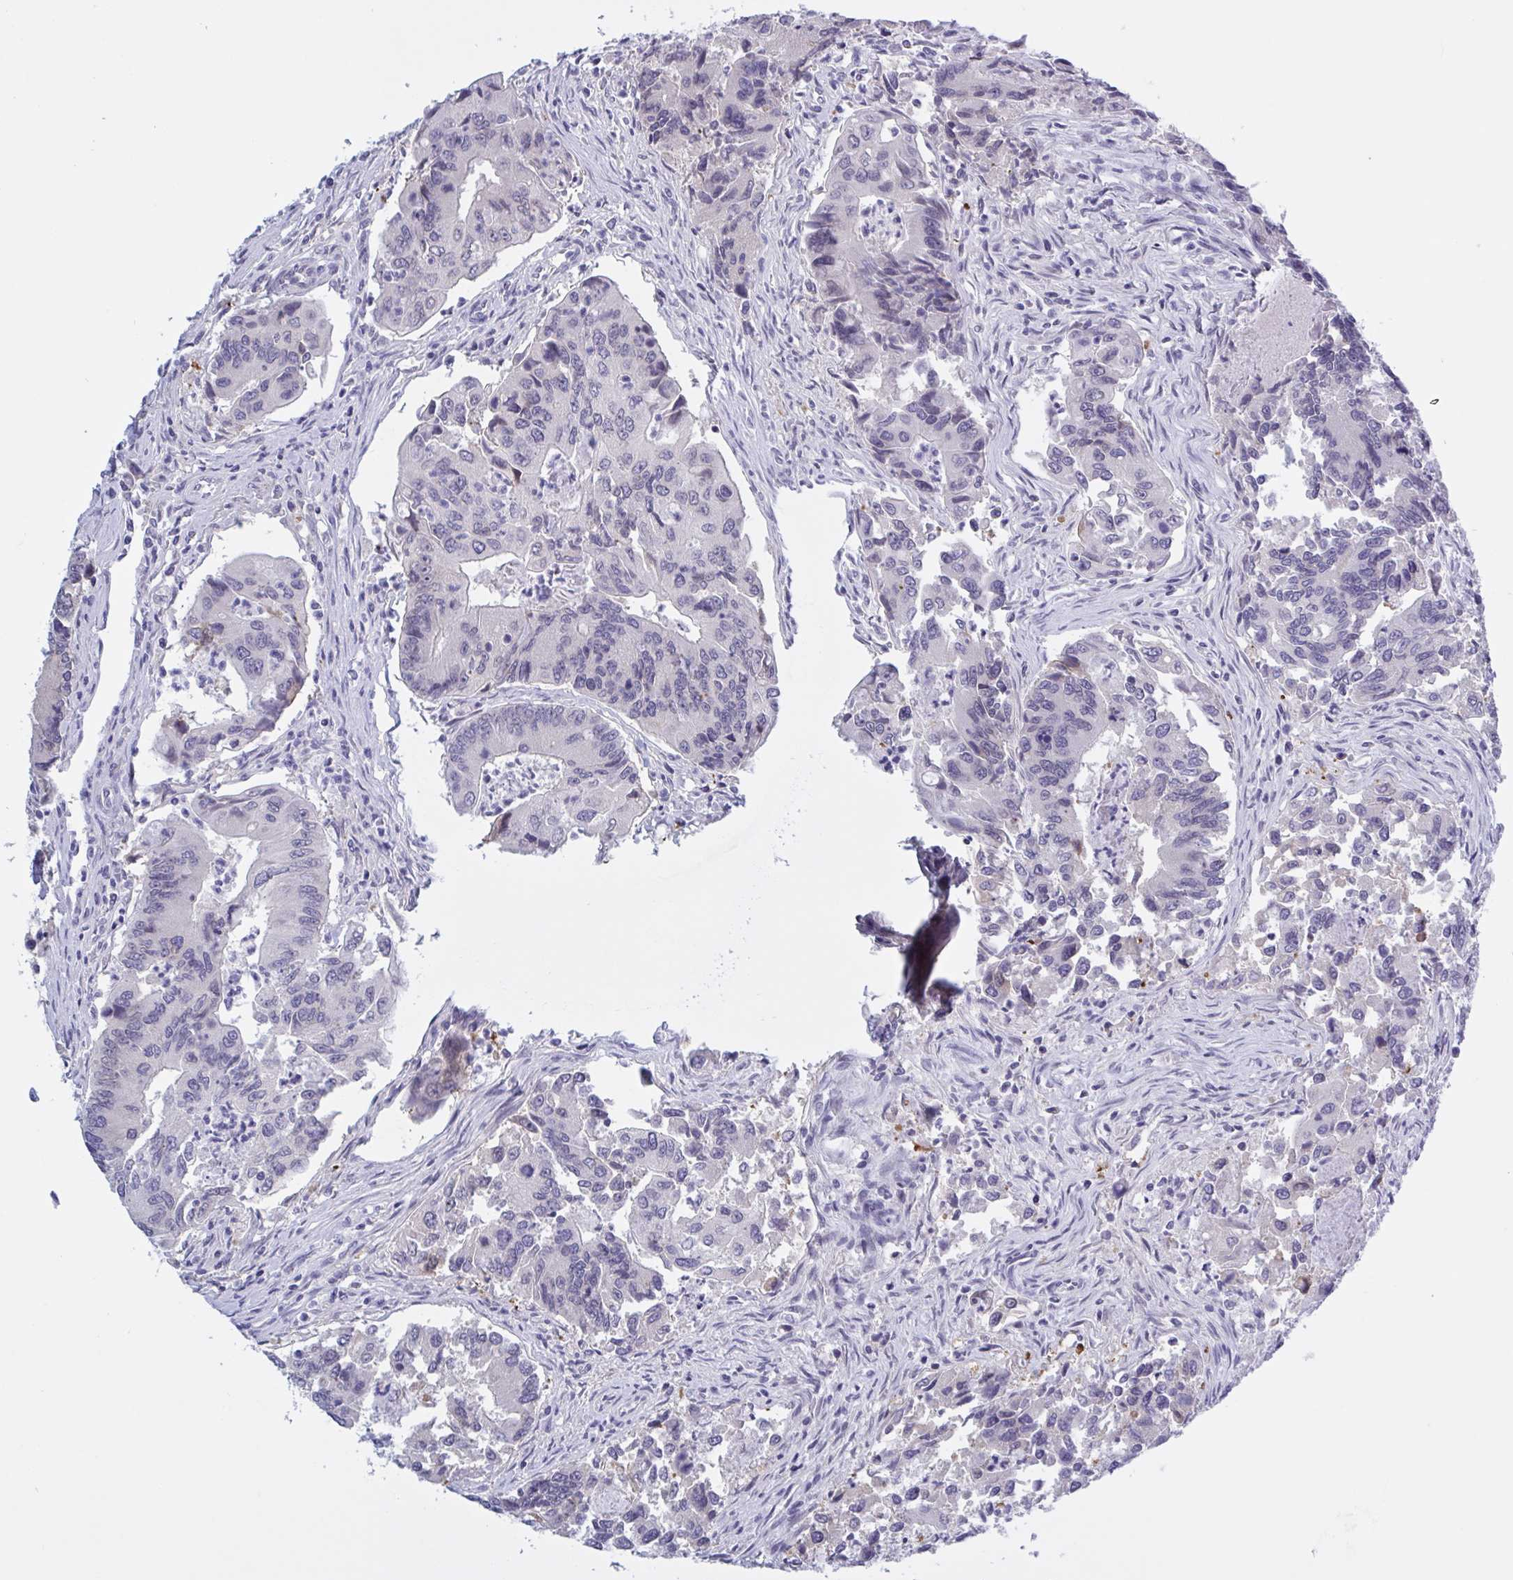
{"staining": {"intensity": "negative", "quantity": "none", "location": "none"}, "tissue": "colorectal cancer", "cell_type": "Tumor cells", "image_type": "cancer", "snomed": [{"axis": "morphology", "description": "Adenocarcinoma, NOS"}, {"axis": "topography", "description": "Colon"}], "caption": "High magnification brightfield microscopy of colorectal adenocarcinoma stained with DAB (3,3'-diaminobenzidine) (brown) and counterstained with hematoxylin (blue): tumor cells show no significant expression.", "gene": "SERPINB13", "patient": {"sex": "female", "age": 67}}